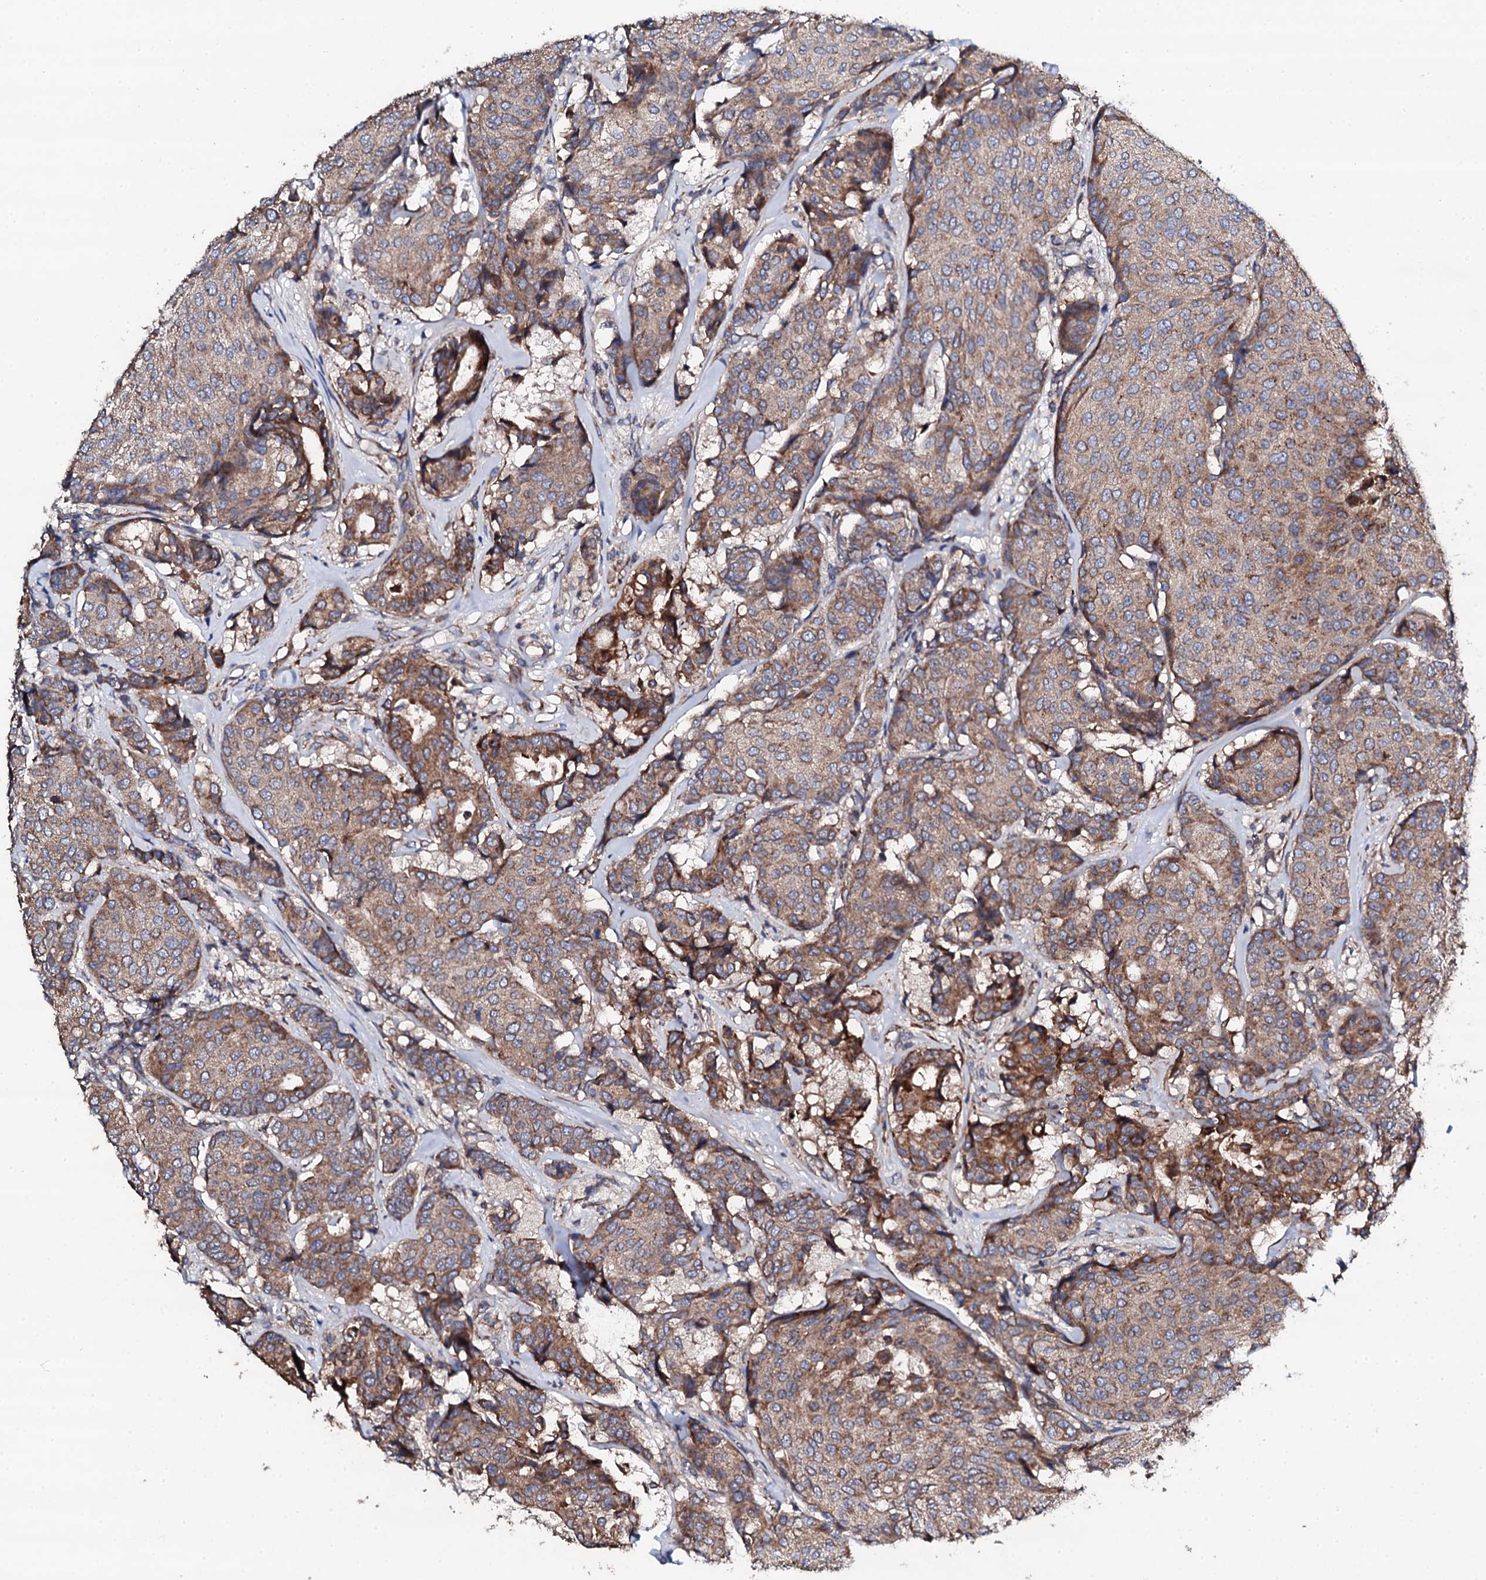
{"staining": {"intensity": "moderate", "quantity": ">75%", "location": "cytoplasmic/membranous"}, "tissue": "breast cancer", "cell_type": "Tumor cells", "image_type": "cancer", "snomed": [{"axis": "morphology", "description": "Duct carcinoma"}, {"axis": "topography", "description": "Breast"}], "caption": "A micrograph of breast cancer stained for a protein demonstrates moderate cytoplasmic/membranous brown staining in tumor cells.", "gene": "LIPT2", "patient": {"sex": "female", "age": 75}}